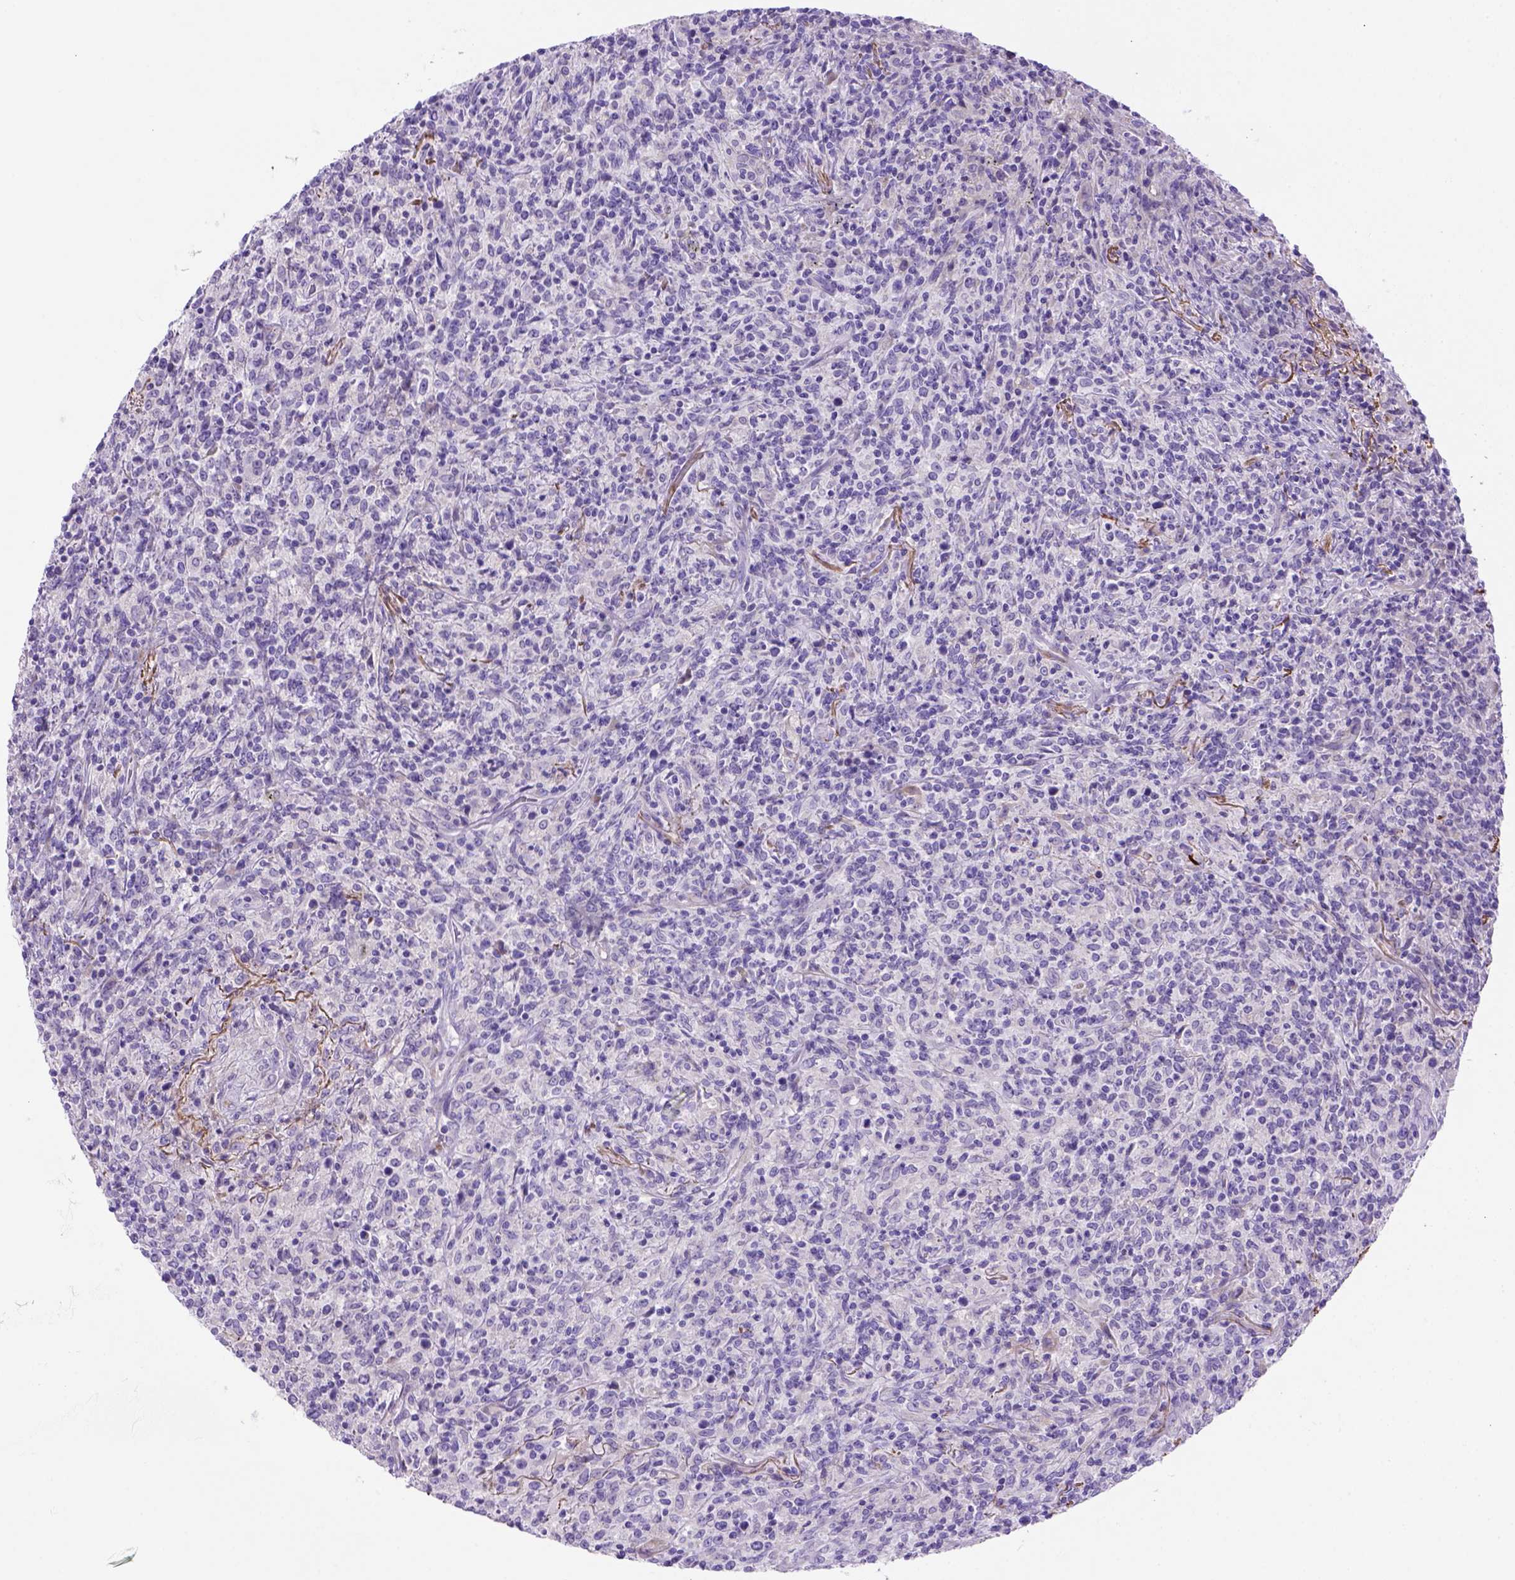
{"staining": {"intensity": "negative", "quantity": "none", "location": "none"}, "tissue": "lymphoma", "cell_type": "Tumor cells", "image_type": "cancer", "snomed": [{"axis": "morphology", "description": "Malignant lymphoma, non-Hodgkin's type, High grade"}, {"axis": "topography", "description": "Lung"}], "caption": "Immunohistochemistry of malignant lymphoma, non-Hodgkin's type (high-grade) demonstrates no staining in tumor cells.", "gene": "SIRPD", "patient": {"sex": "male", "age": 79}}